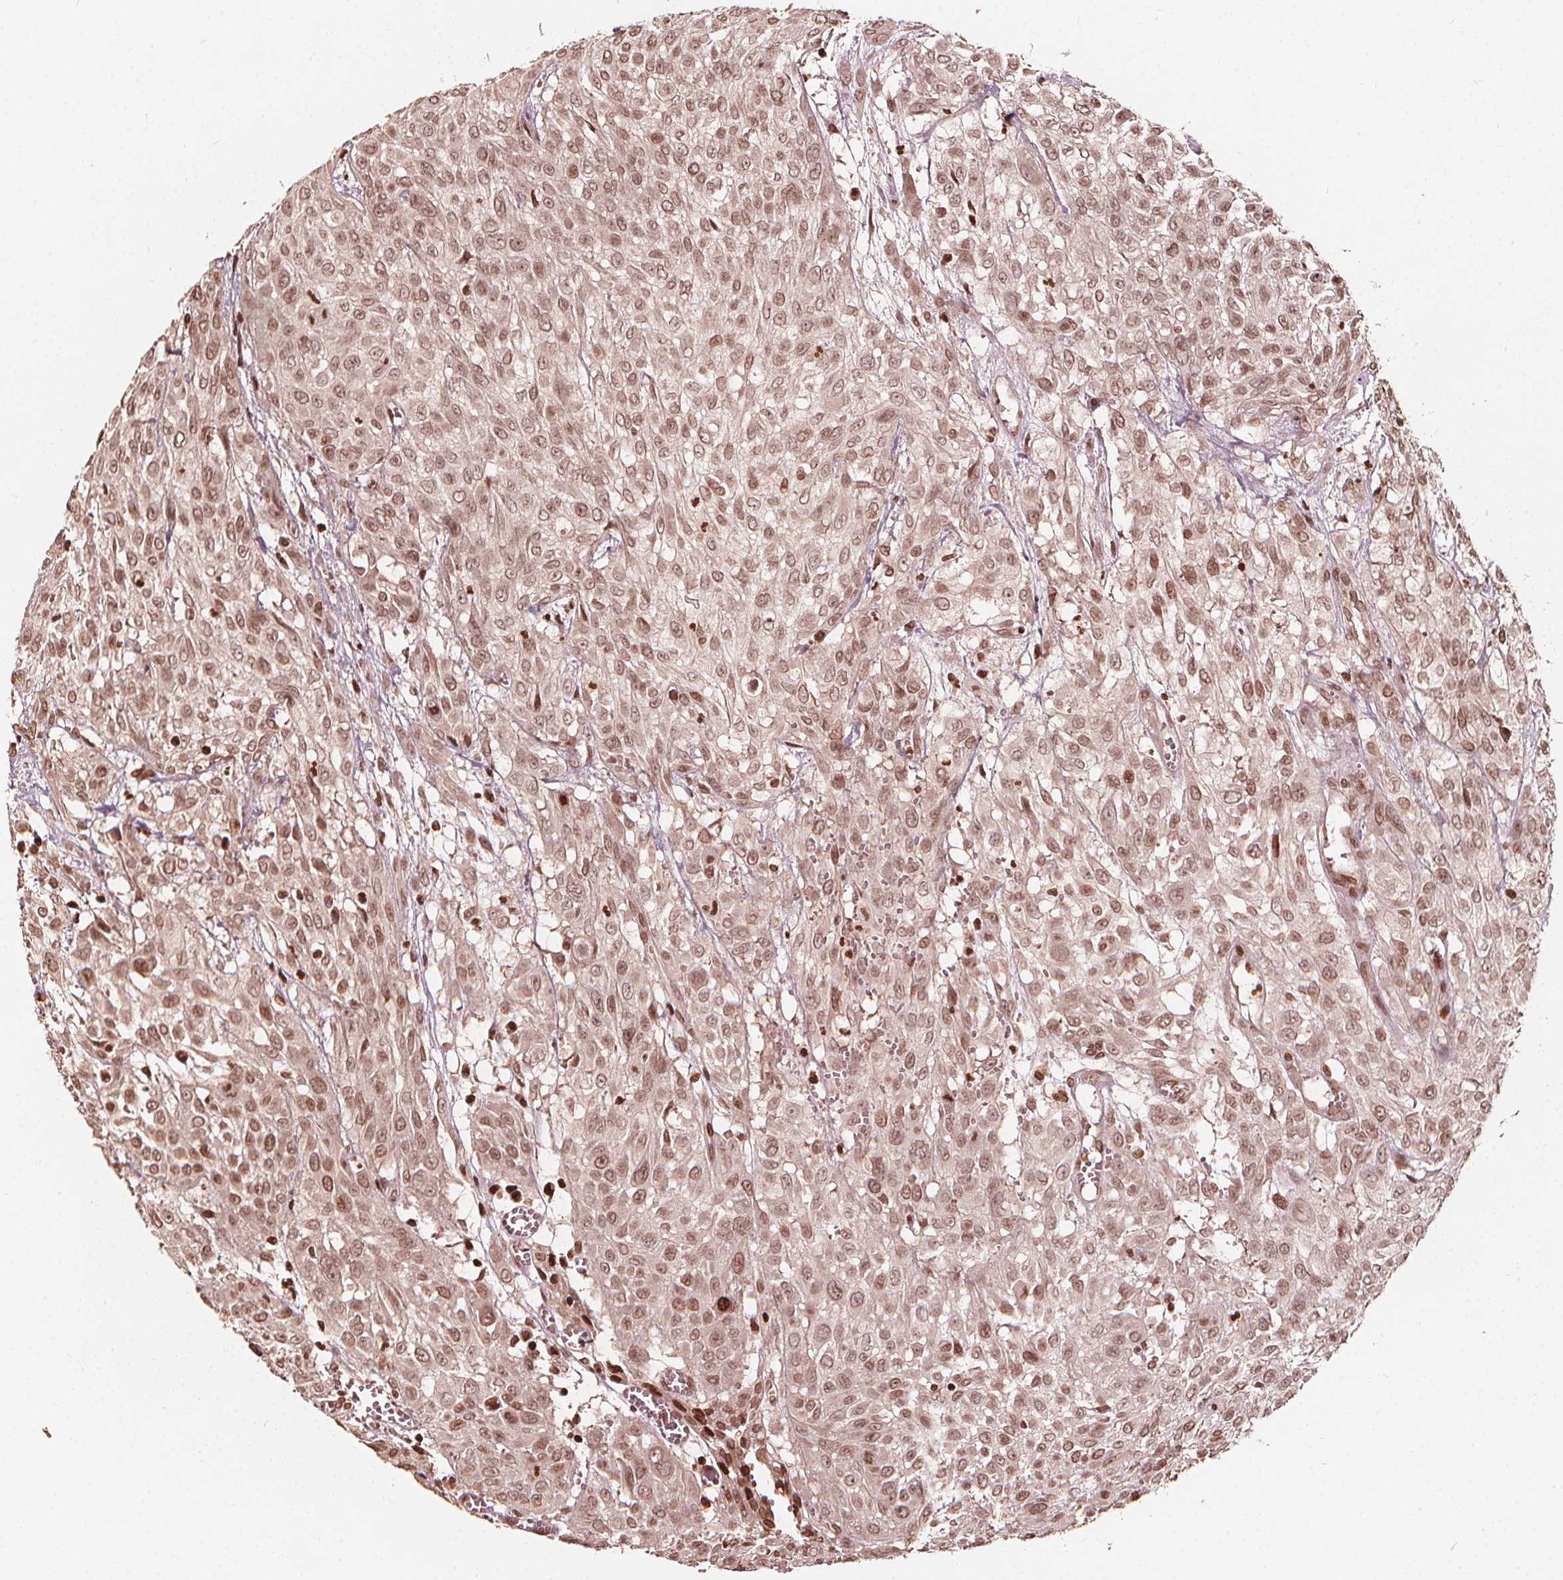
{"staining": {"intensity": "weak", "quantity": ">75%", "location": "nuclear"}, "tissue": "urothelial cancer", "cell_type": "Tumor cells", "image_type": "cancer", "snomed": [{"axis": "morphology", "description": "Urothelial carcinoma, High grade"}, {"axis": "topography", "description": "Urinary bladder"}], "caption": "DAB immunohistochemical staining of human urothelial carcinoma (high-grade) shows weak nuclear protein expression in about >75% of tumor cells. The staining was performed using DAB (3,3'-diaminobenzidine) to visualize the protein expression in brown, while the nuclei were stained in blue with hematoxylin (Magnification: 20x).", "gene": "H3C14", "patient": {"sex": "male", "age": 57}}